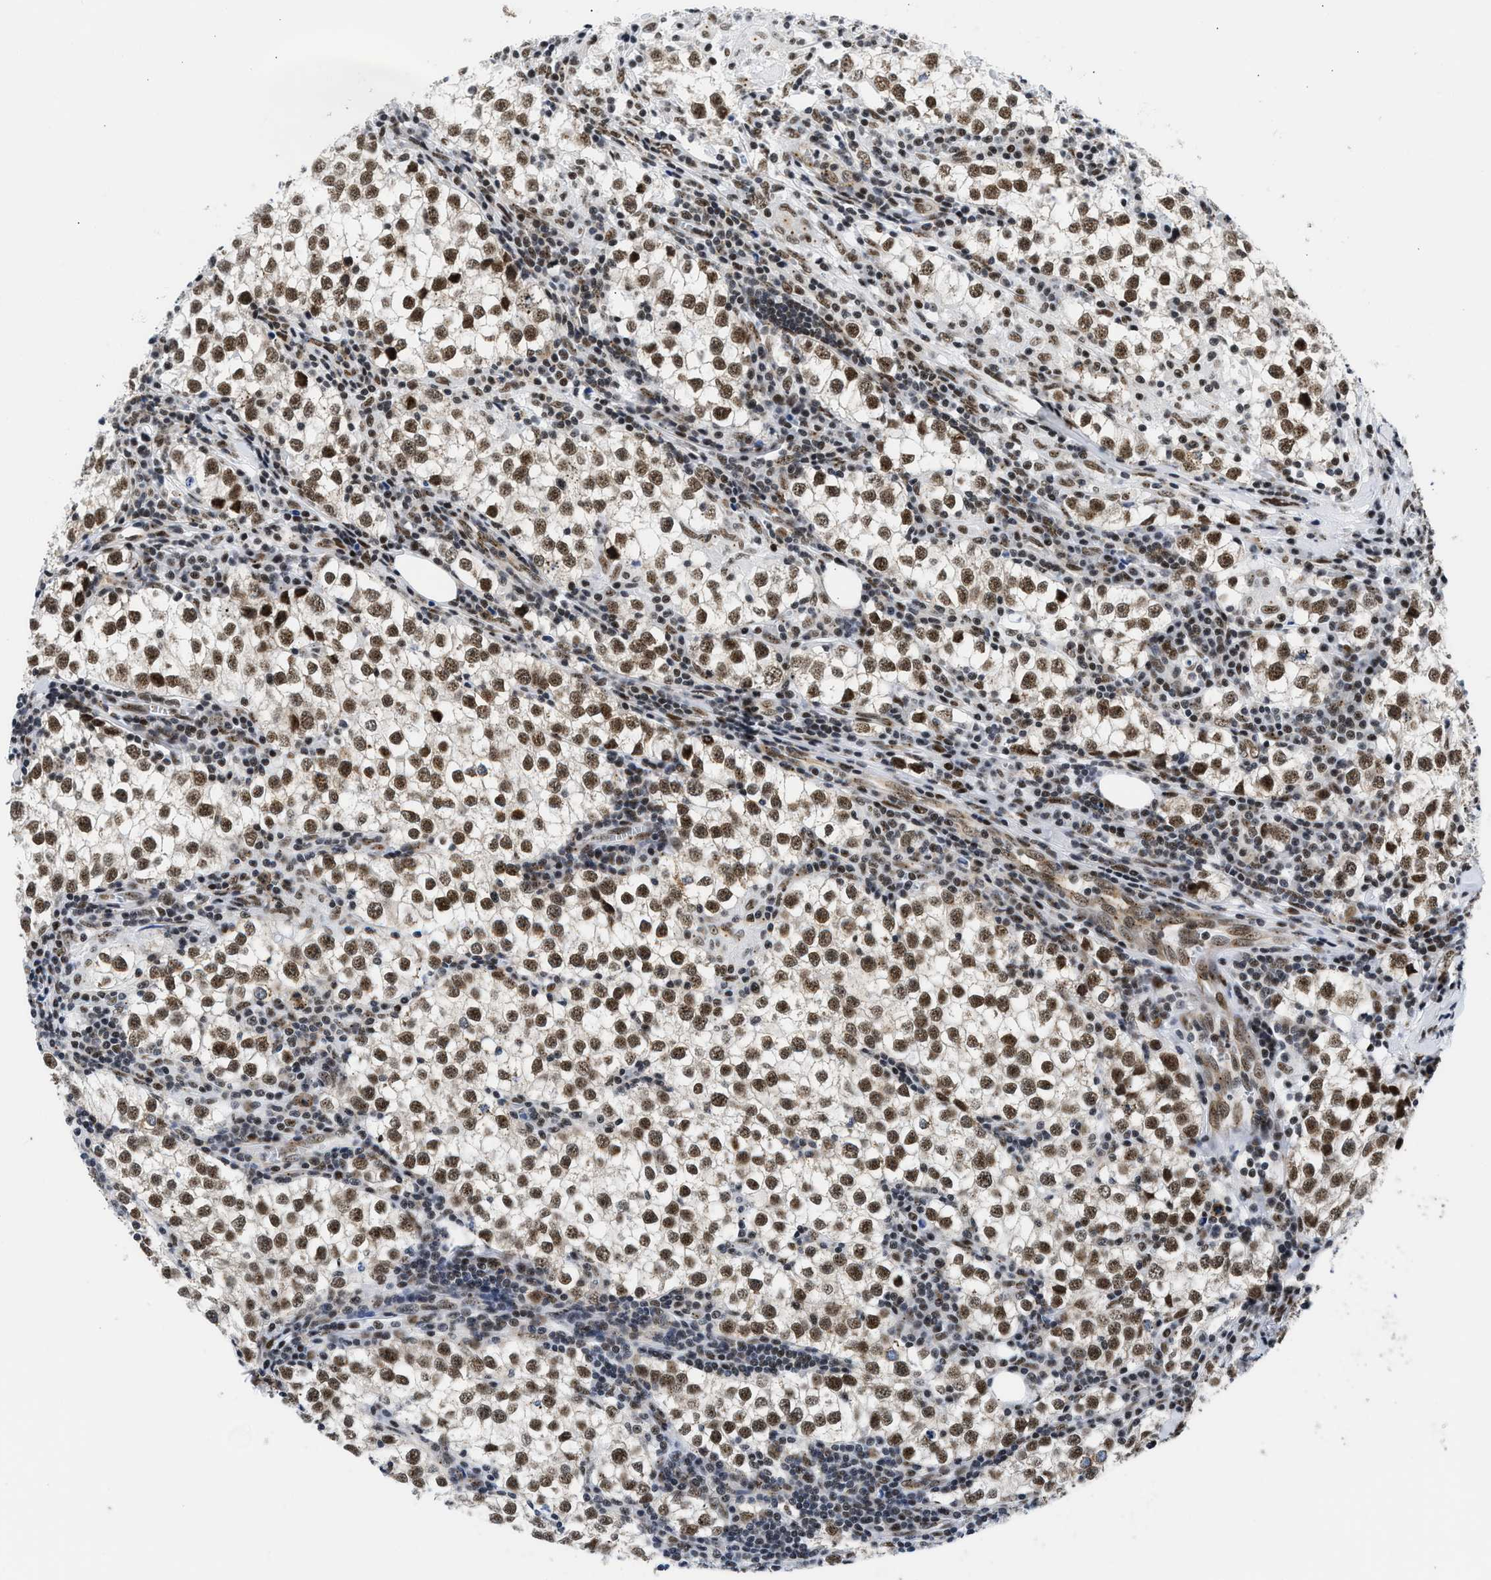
{"staining": {"intensity": "moderate", "quantity": ">75%", "location": "nuclear"}, "tissue": "testis cancer", "cell_type": "Tumor cells", "image_type": "cancer", "snomed": [{"axis": "morphology", "description": "Seminoma, NOS"}, {"axis": "morphology", "description": "Carcinoma, Embryonal, NOS"}, {"axis": "topography", "description": "Testis"}], "caption": "About >75% of tumor cells in human embryonal carcinoma (testis) display moderate nuclear protein positivity as visualized by brown immunohistochemical staining.", "gene": "RBM8A", "patient": {"sex": "male", "age": 36}}